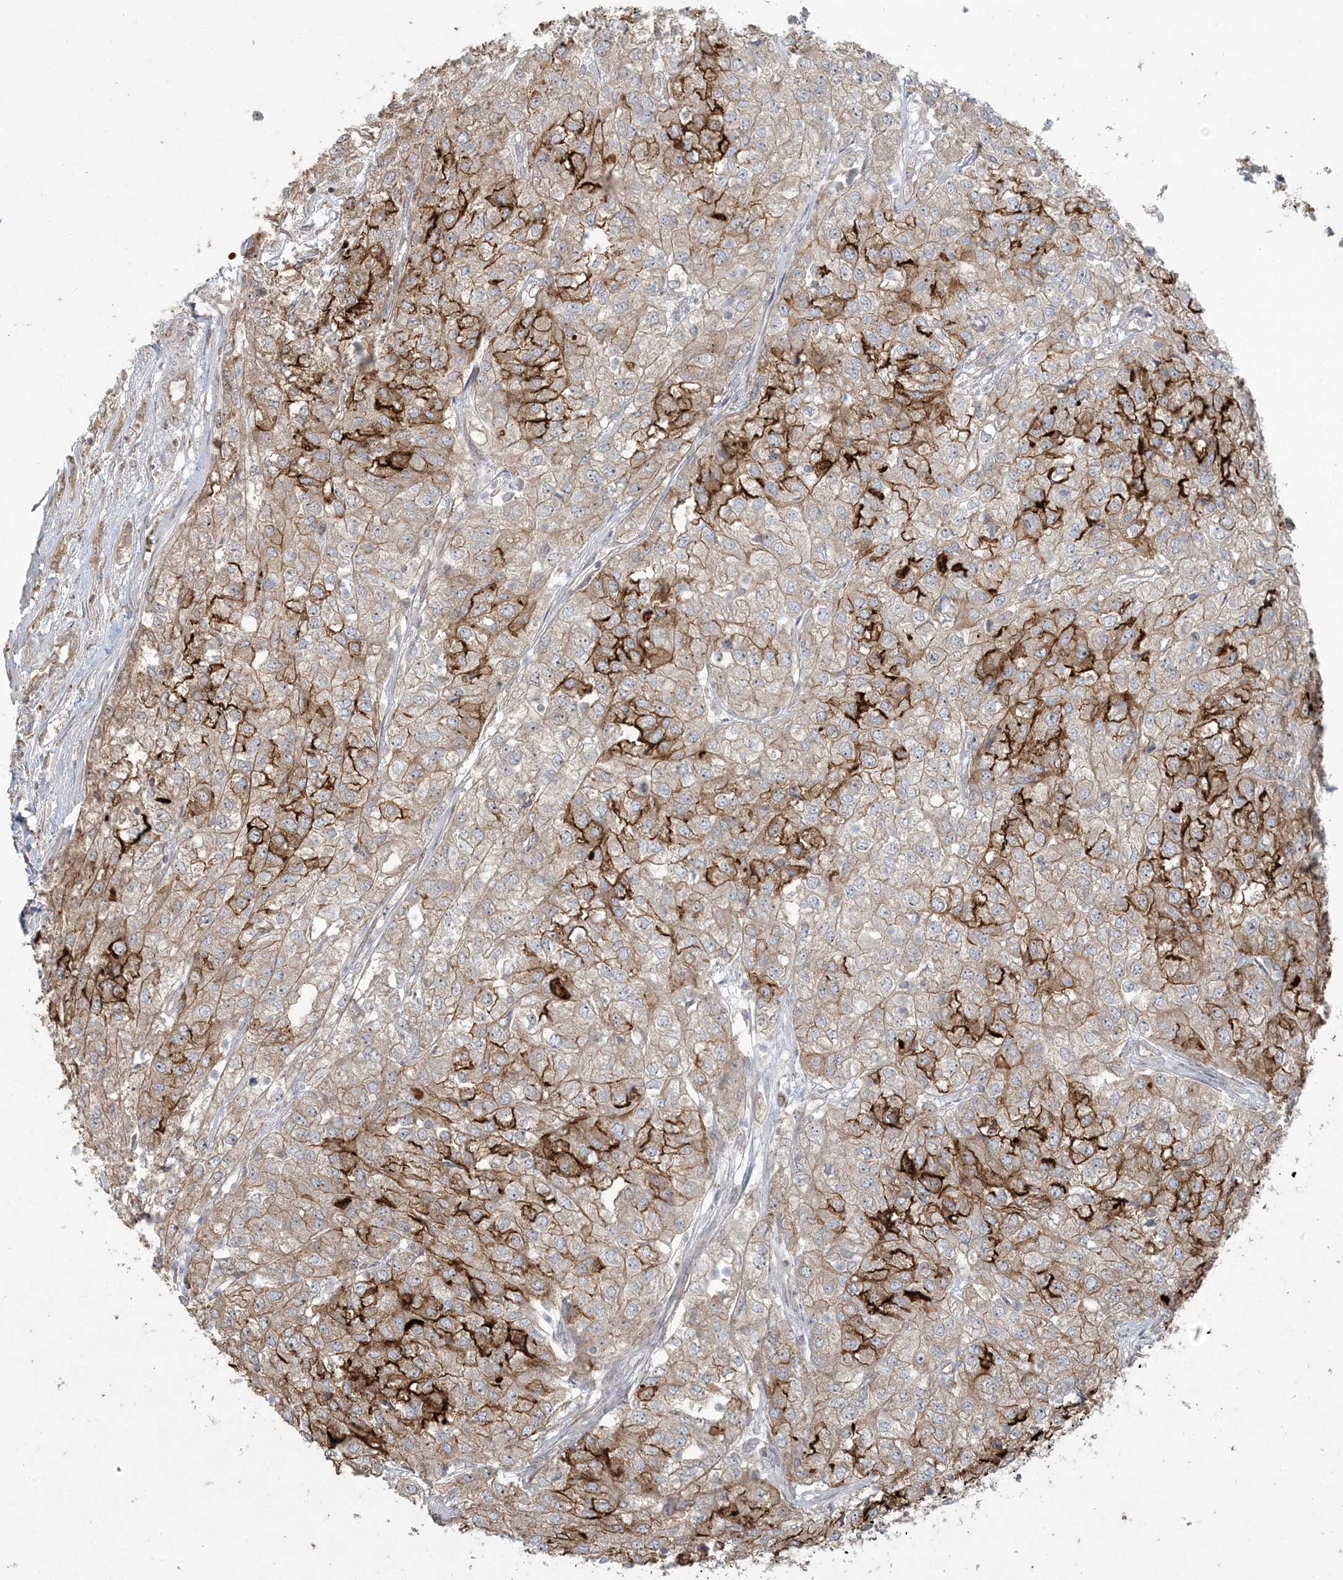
{"staining": {"intensity": "moderate", "quantity": "25%-75%", "location": "cytoplasmic/membranous"}, "tissue": "renal cancer", "cell_type": "Tumor cells", "image_type": "cancer", "snomed": [{"axis": "morphology", "description": "Adenocarcinoma, NOS"}, {"axis": "topography", "description": "Kidney"}], "caption": "Moderate cytoplasmic/membranous positivity for a protein is identified in about 25%-75% of tumor cells of renal cancer using immunohistochemistry.", "gene": "ABCF3", "patient": {"sex": "female", "age": 54}}